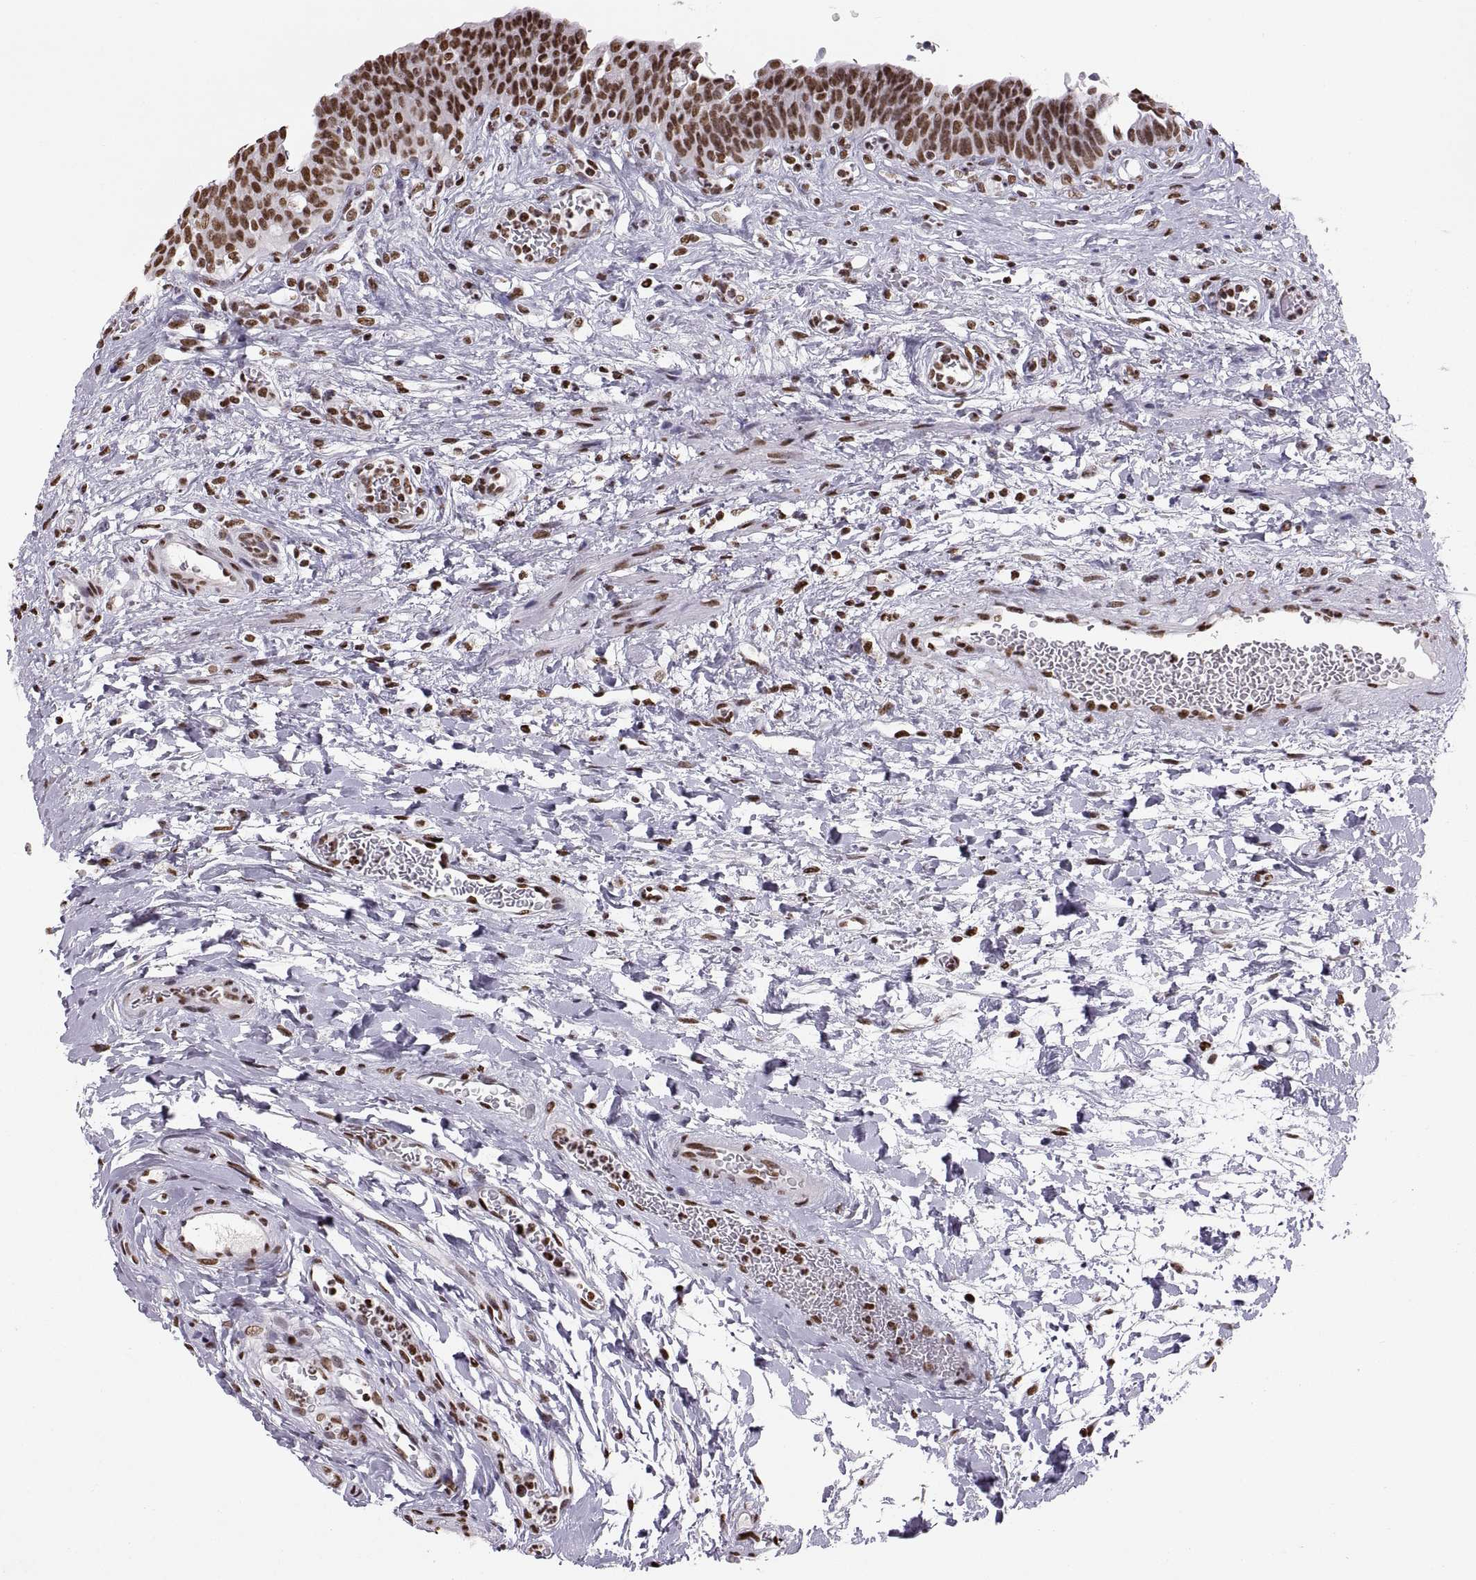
{"staining": {"intensity": "strong", "quantity": "25%-75%", "location": "nuclear"}, "tissue": "urinary bladder", "cell_type": "Urothelial cells", "image_type": "normal", "snomed": [{"axis": "morphology", "description": "Normal tissue, NOS"}, {"axis": "topography", "description": "Urinary bladder"}], "caption": "Urinary bladder stained for a protein (brown) shows strong nuclear positive expression in about 25%-75% of urothelial cells.", "gene": "SNAI1", "patient": {"sex": "male", "age": 73}}